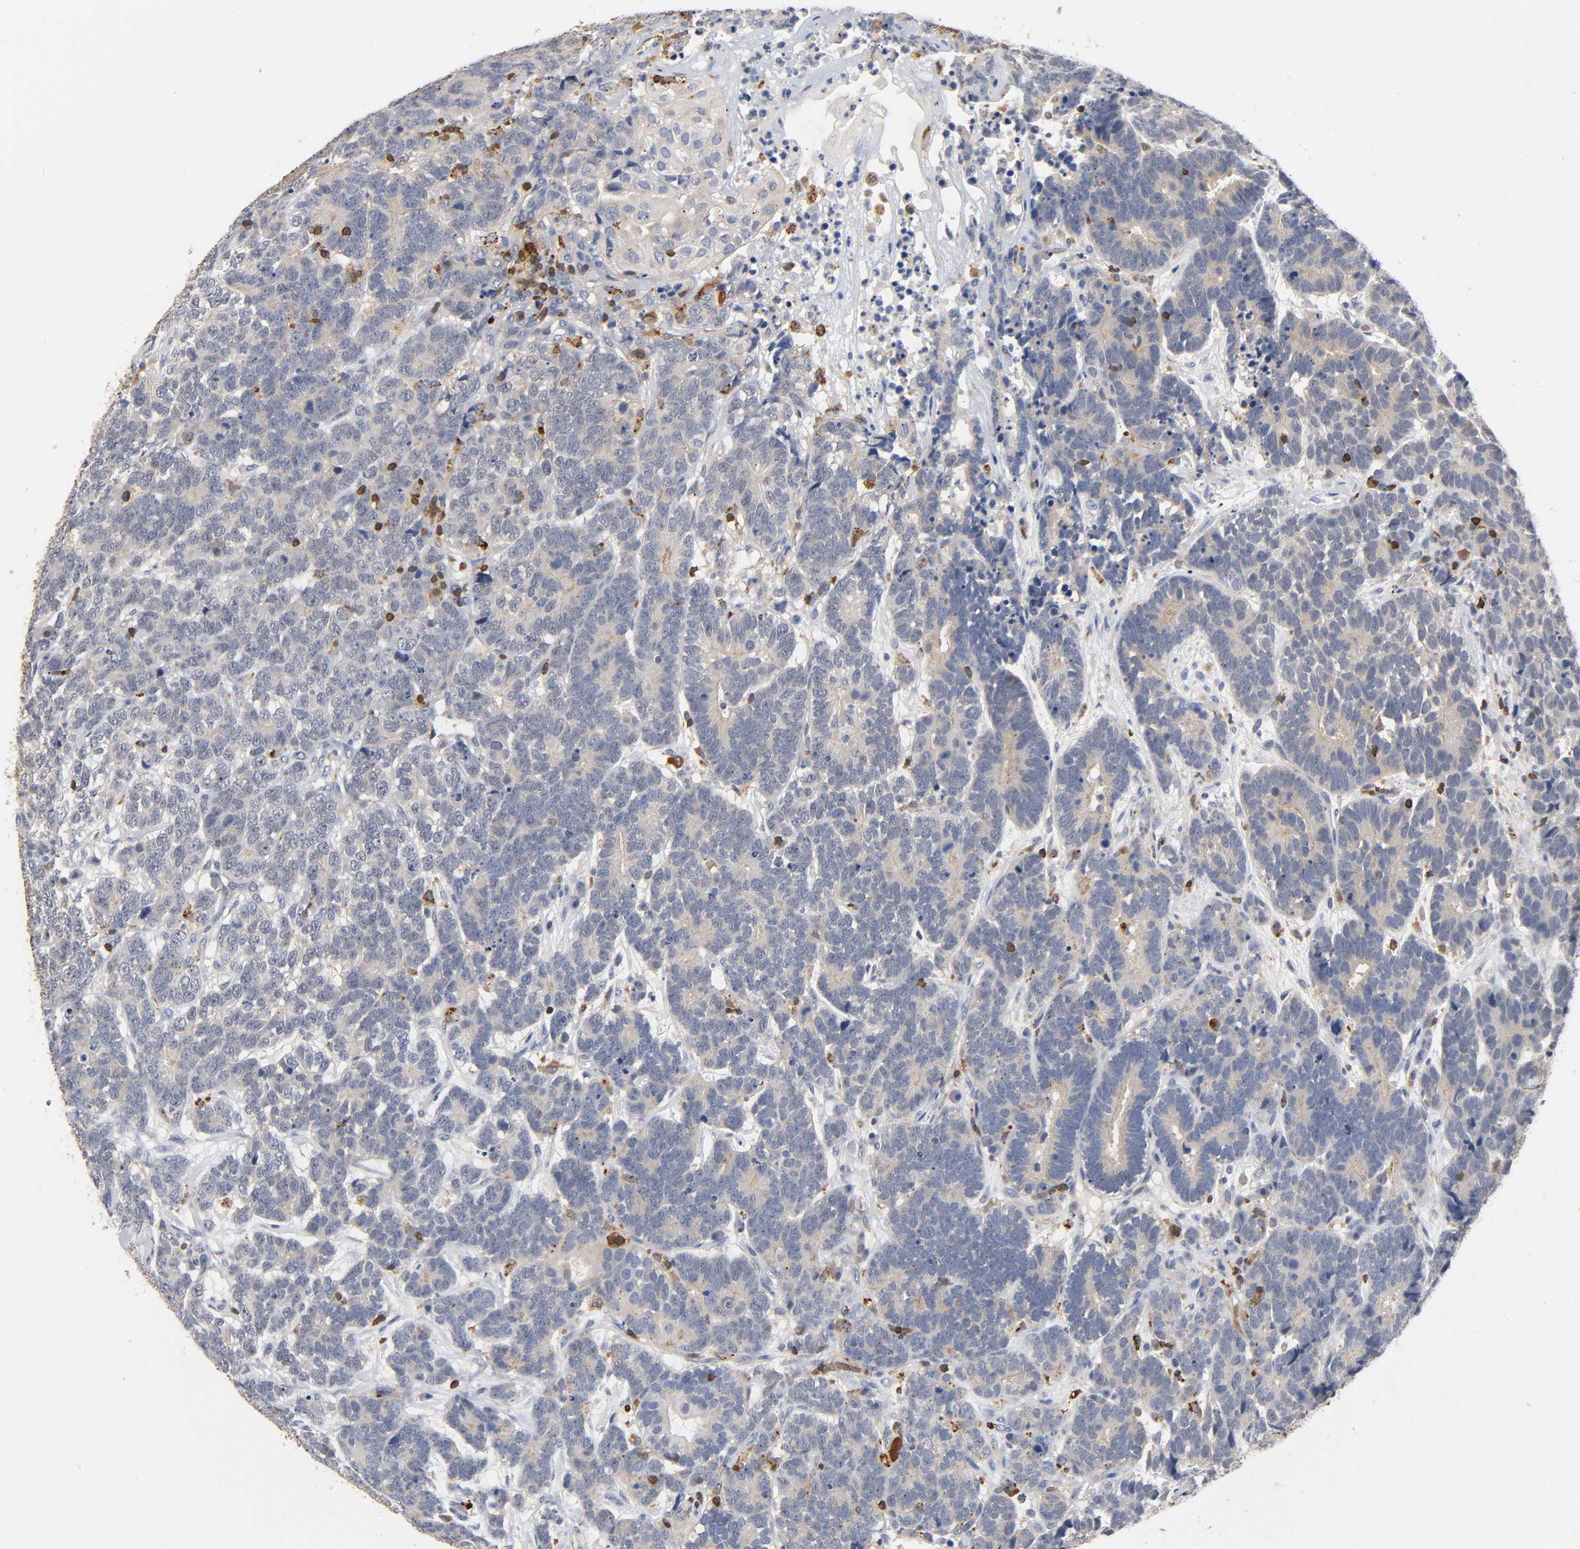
{"staining": {"intensity": "weak", "quantity": "<25%", "location": "cytoplasmic/membranous"}, "tissue": "testis cancer", "cell_type": "Tumor cells", "image_type": "cancer", "snomed": [{"axis": "morphology", "description": "Carcinoma, Embryonal, NOS"}, {"axis": "topography", "description": "Testis"}], "caption": "Testis cancer (embryonal carcinoma) was stained to show a protein in brown. There is no significant staining in tumor cells.", "gene": "UCKL1", "patient": {"sex": "male", "age": 26}}